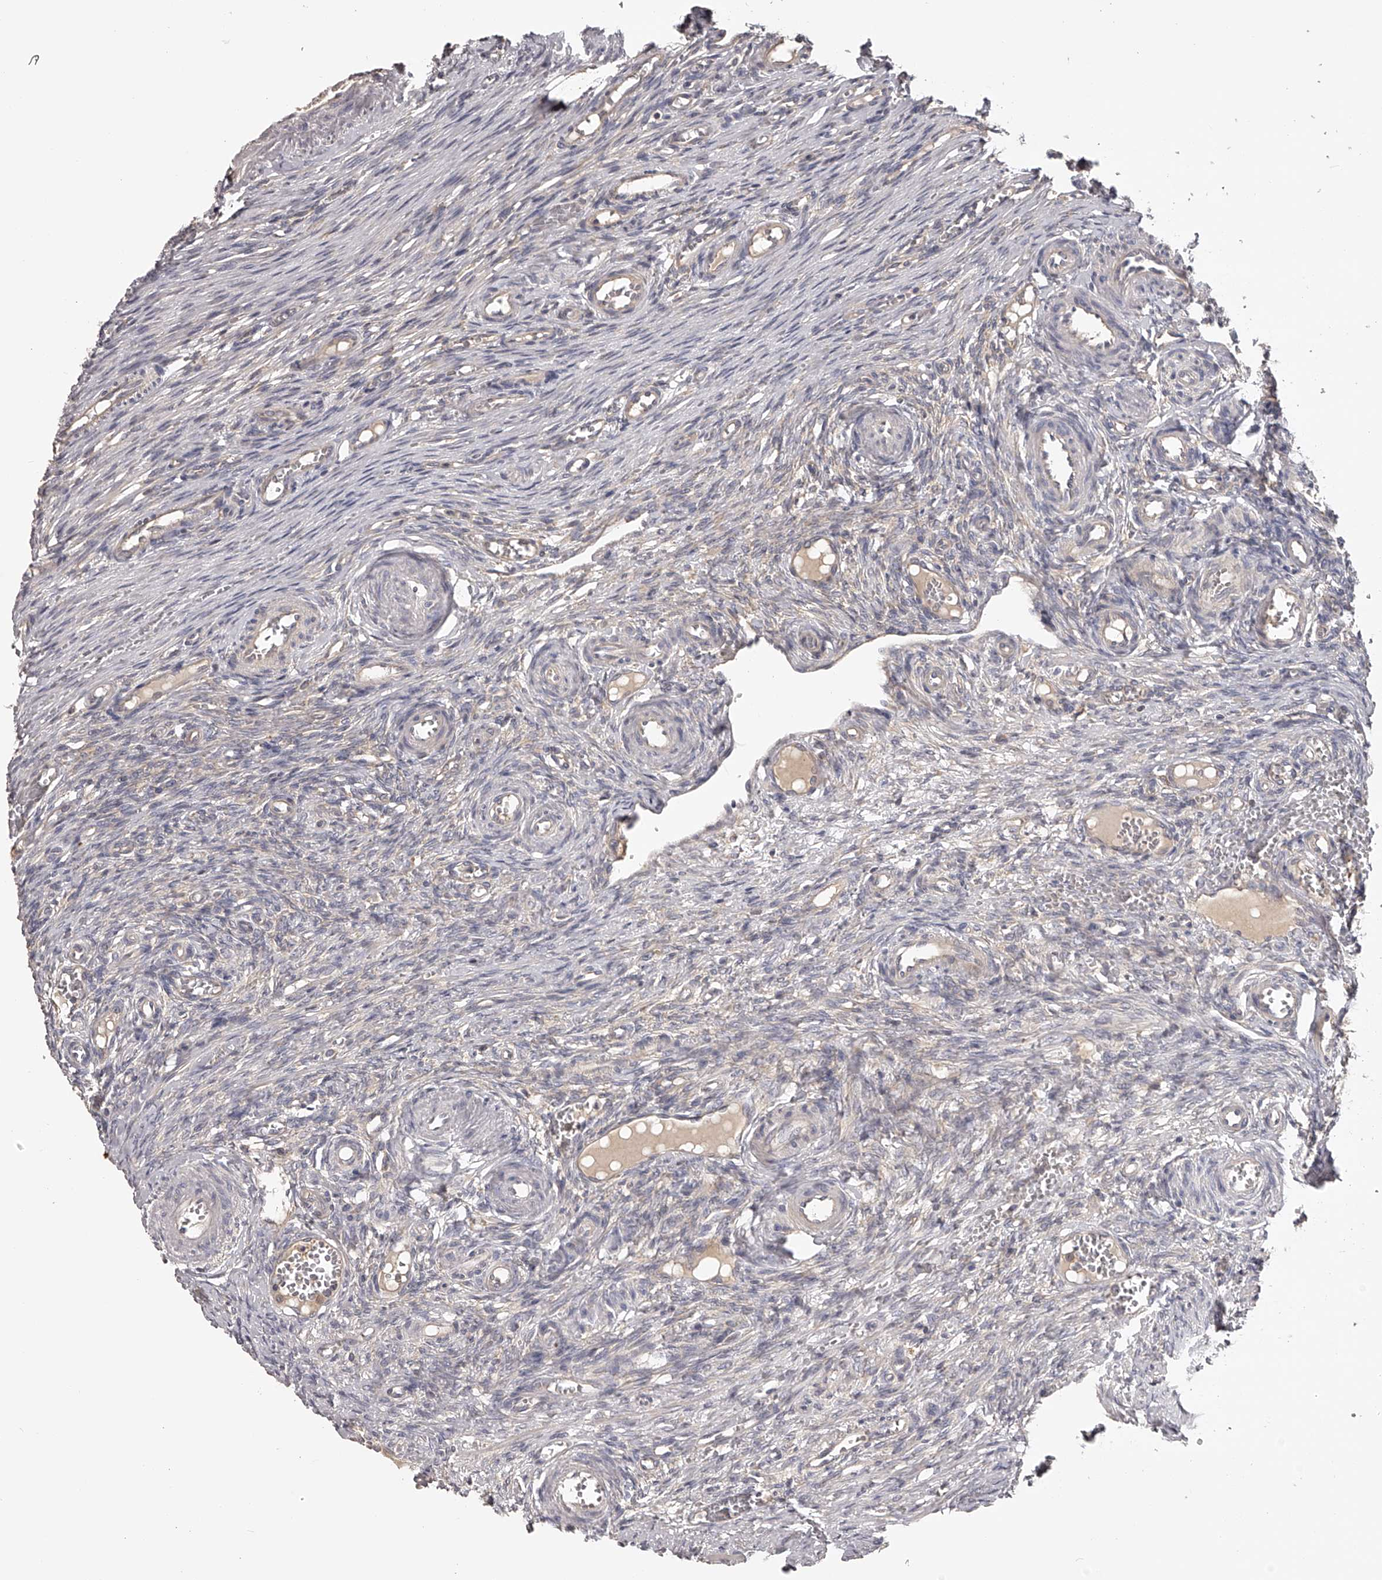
{"staining": {"intensity": "negative", "quantity": "none", "location": "none"}, "tissue": "ovary", "cell_type": "Ovarian stroma cells", "image_type": "normal", "snomed": [{"axis": "morphology", "description": "Adenocarcinoma, NOS"}, {"axis": "topography", "description": "Endometrium"}], "caption": "An immunohistochemistry micrograph of normal ovary is shown. There is no staining in ovarian stroma cells of ovary.", "gene": "TNN", "patient": {"sex": "female", "age": 32}}